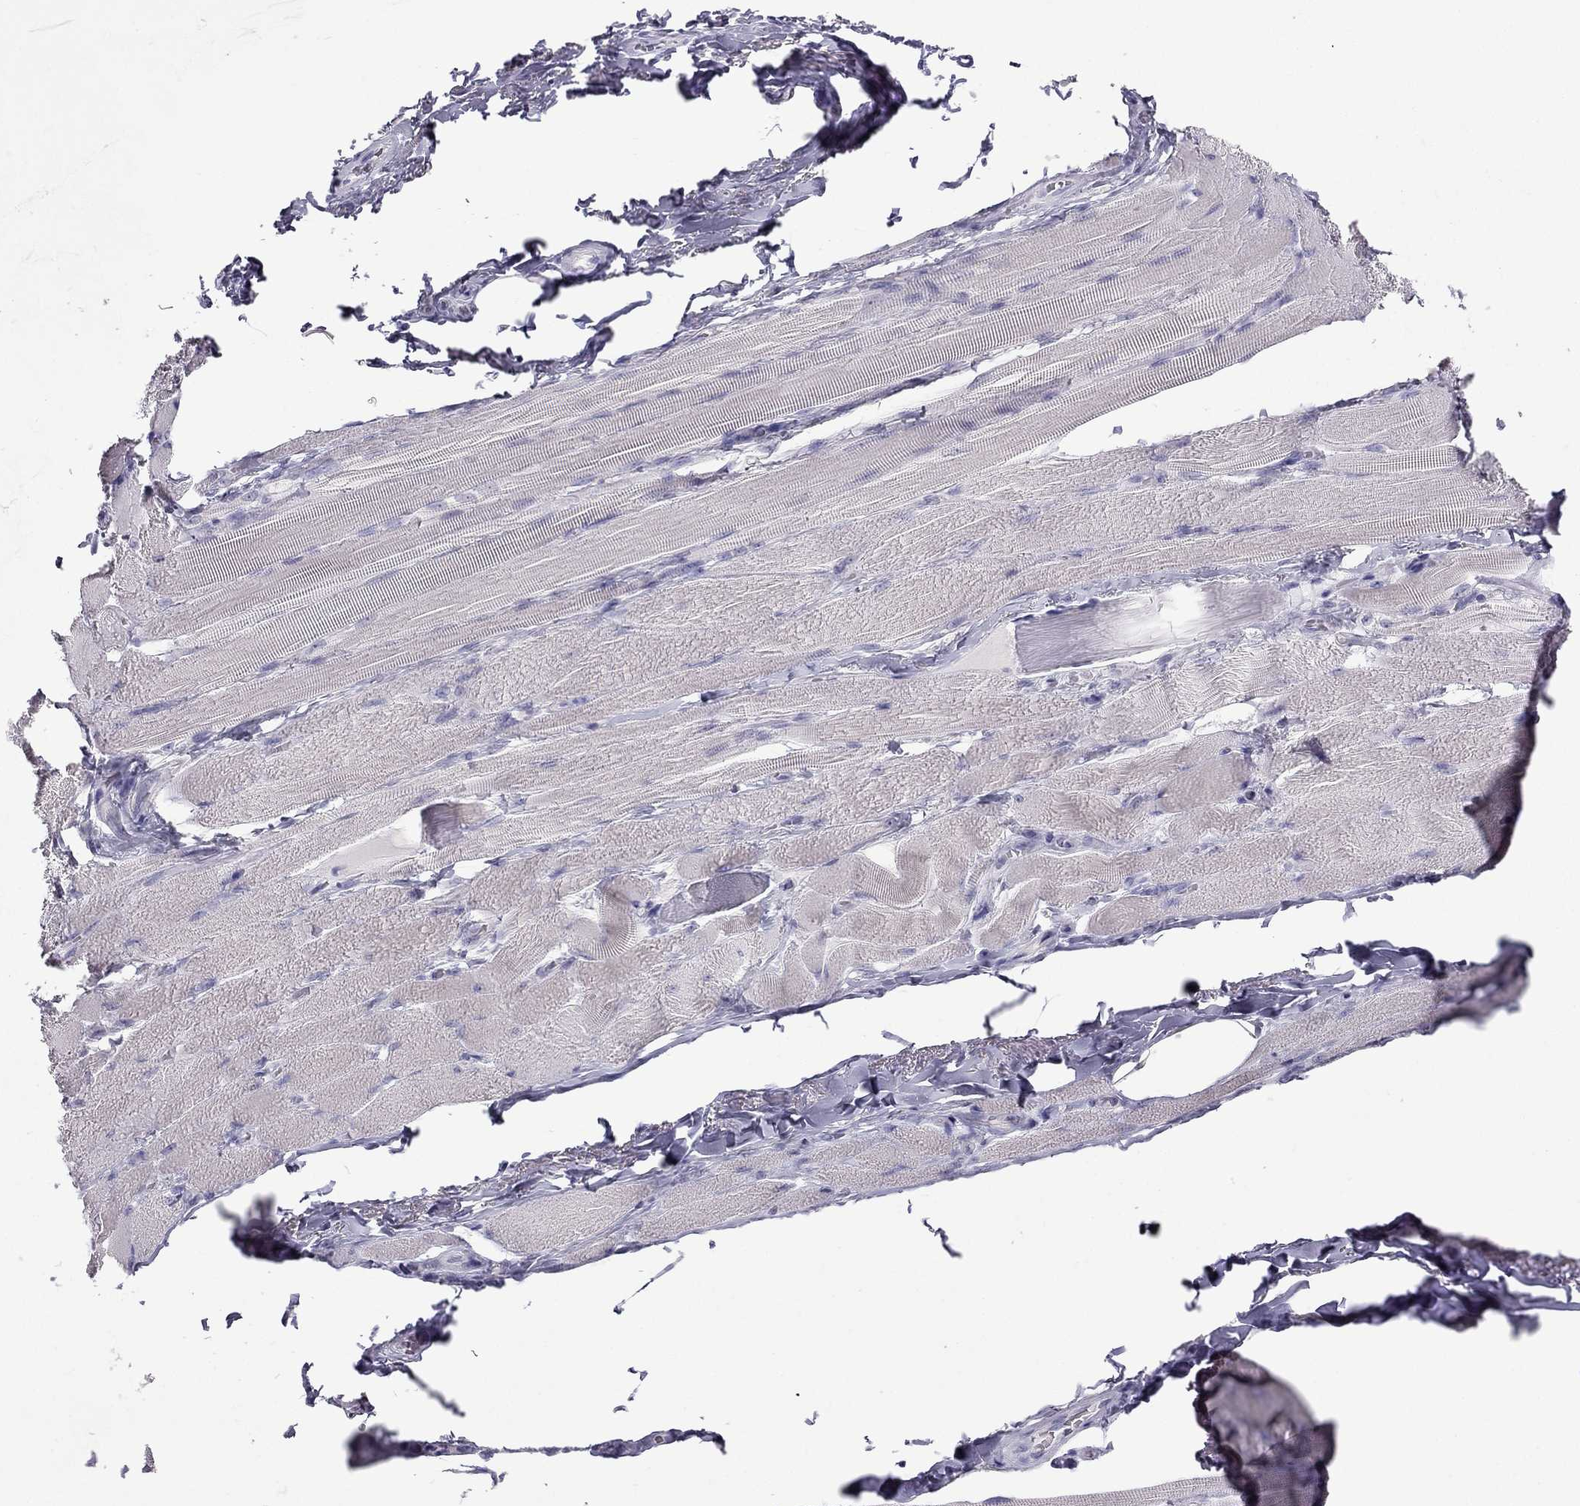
{"staining": {"intensity": "negative", "quantity": "none", "location": "none"}, "tissue": "skeletal muscle", "cell_type": "Myocytes", "image_type": "normal", "snomed": [{"axis": "morphology", "description": "Normal tissue, NOS"}, {"axis": "topography", "description": "Skeletal muscle"}, {"axis": "topography", "description": "Anal"}, {"axis": "topography", "description": "Peripheral nerve tissue"}], "caption": "Immunohistochemistry photomicrograph of benign human skeletal muscle stained for a protein (brown), which shows no expression in myocytes.", "gene": "ERC2", "patient": {"sex": "male", "age": 53}}